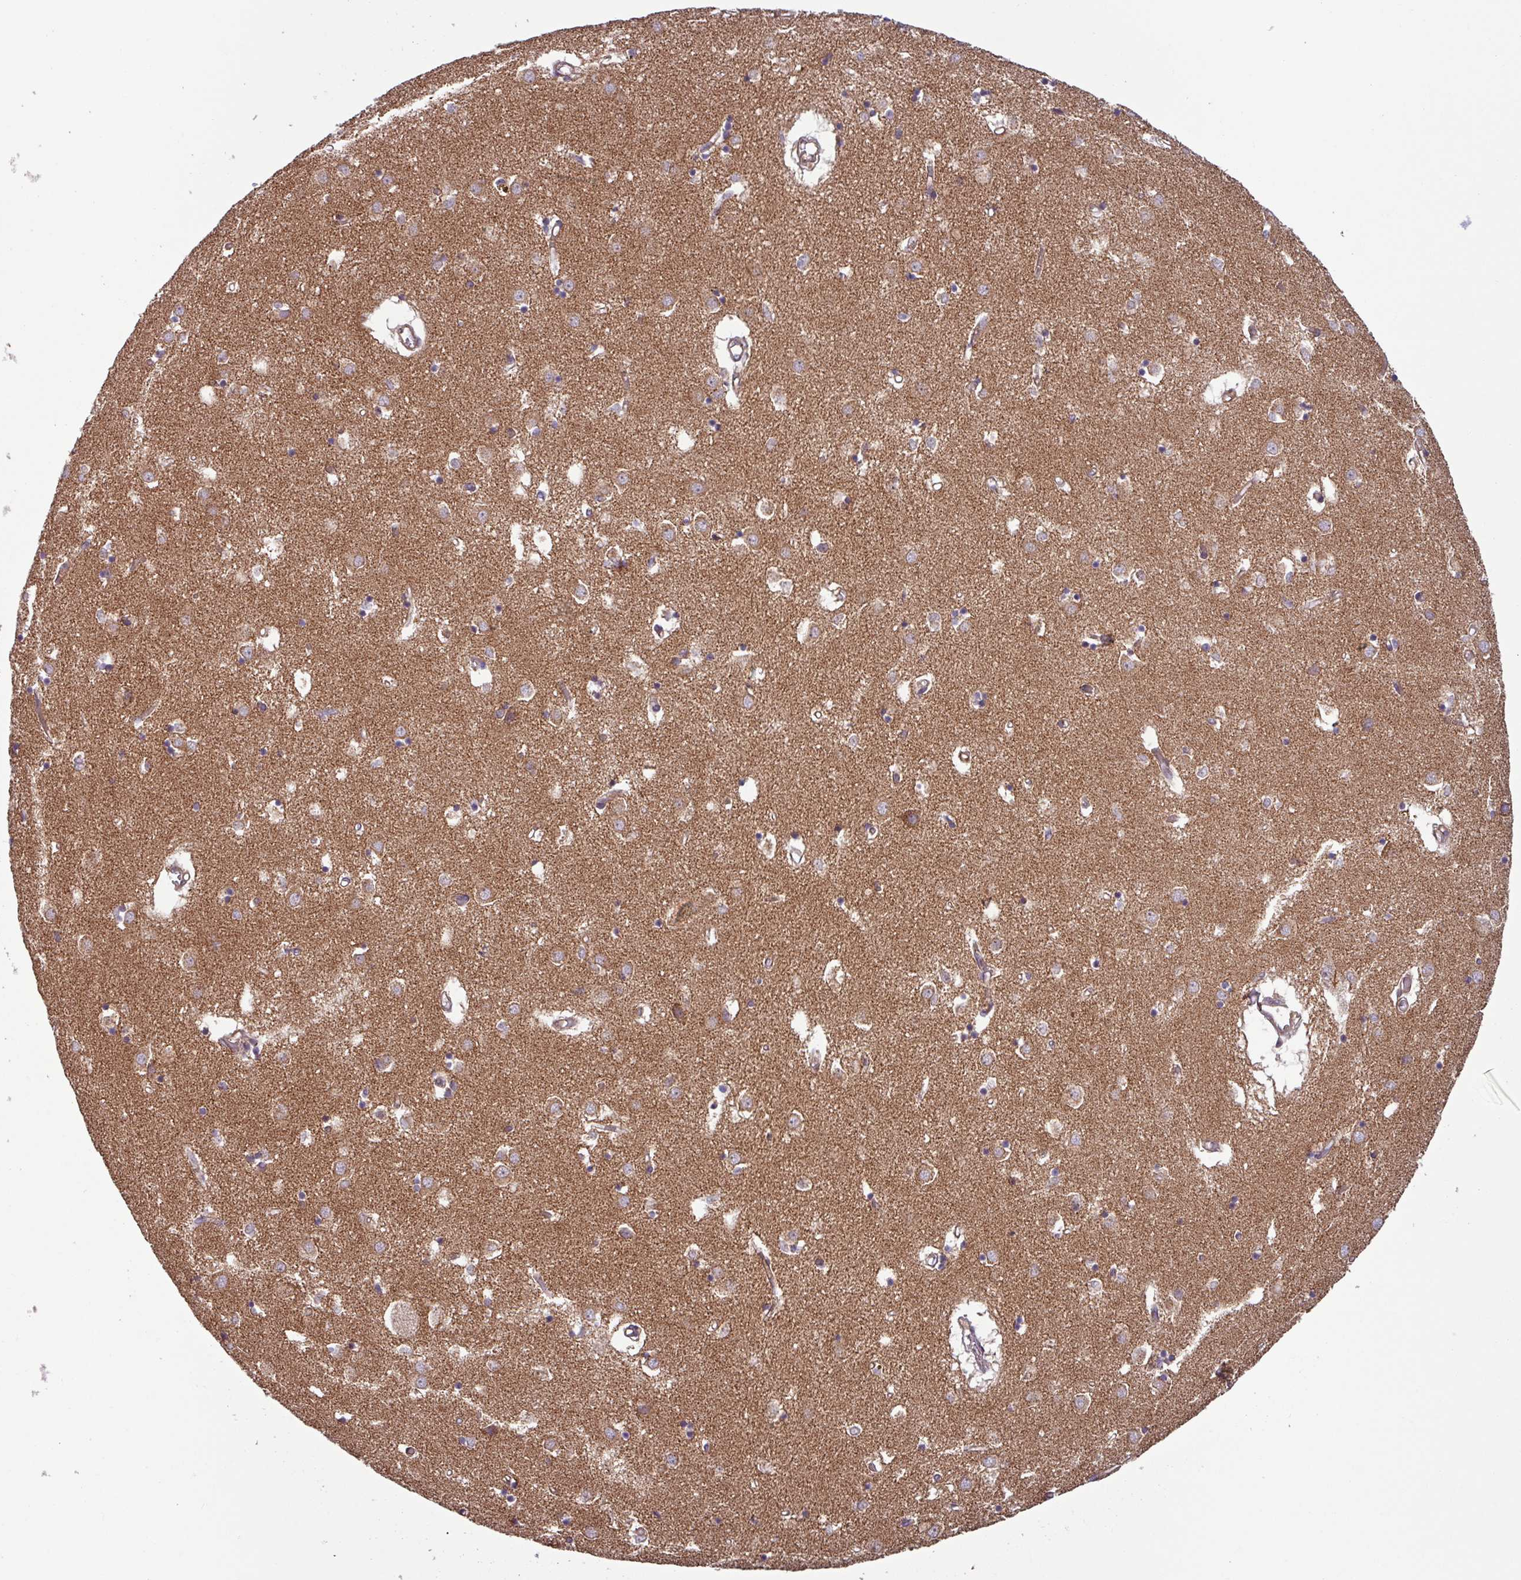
{"staining": {"intensity": "negative", "quantity": "none", "location": "none"}, "tissue": "caudate", "cell_type": "Glial cells", "image_type": "normal", "snomed": [{"axis": "morphology", "description": "Normal tissue, NOS"}, {"axis": "topography", "description": "Lateral ventricle wall"}], "caption": "Immunohistochemistry micrograph of benign caudate stained for a protein (brown), which reveals no positivity in glial cells.", "gene": "PLEKHD1", "patient": {"sex": "male", "age": 70}}